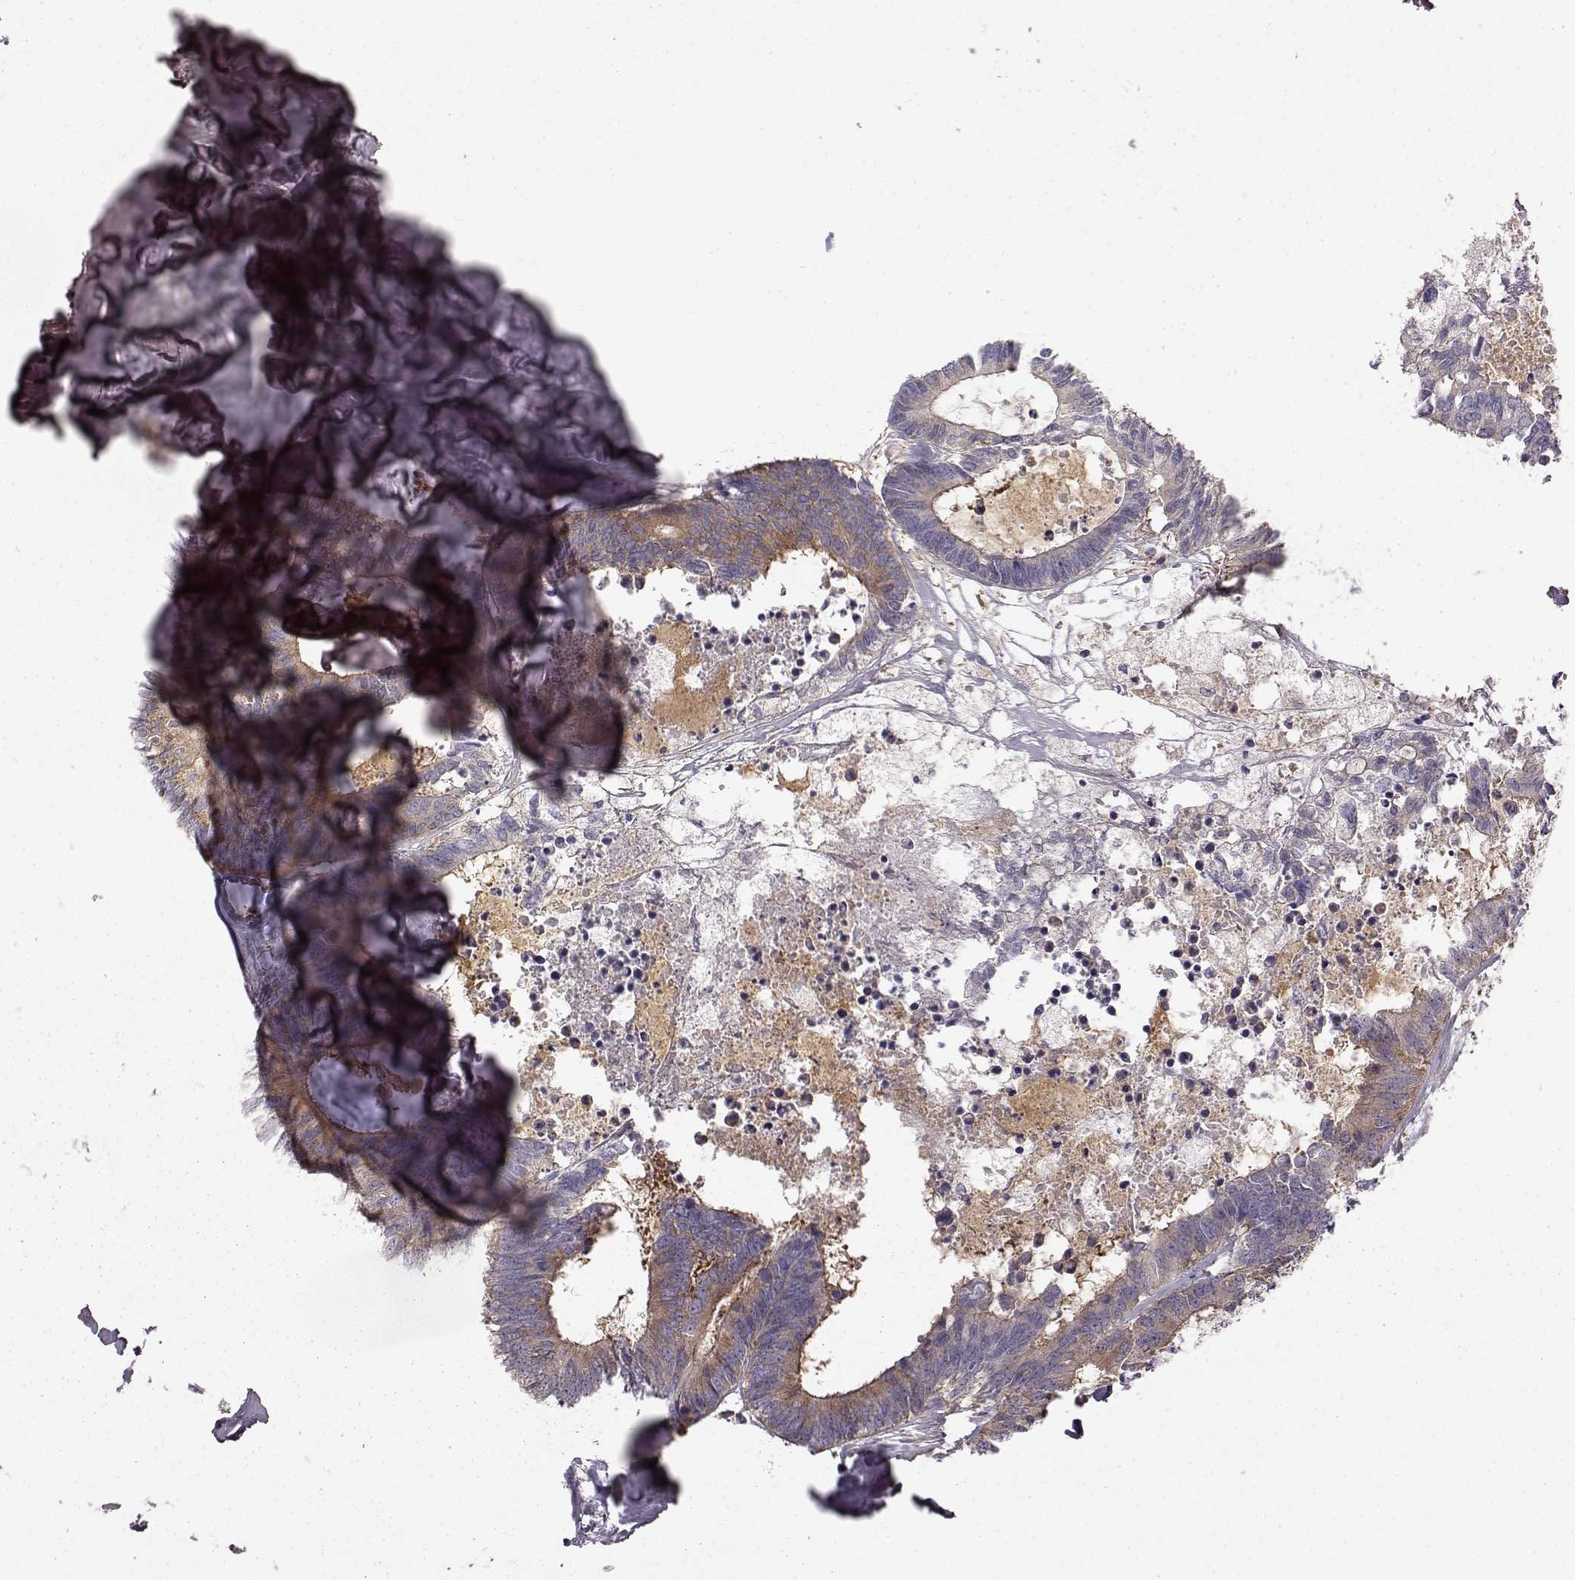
{"staining": {"intensity": "weak", "quantity": "25%-75%", "location": "cytoplasmic/membranous"}, "tissue": "colorectal cancer", "cell_type": "Tumor cells", "image_type": "cancer", "snomed": [{"axis": "morphology", "description": "Adenocarcinoma, NOS"}, {"axis": "topography", "description": "Colon"}, {"axis": "topography", "description": "Rectum"}], "caption": "Human adenocarcinoma (colorectal) stained with a protein marker exhibits weak staining in tumor cells.", "gene": "RABGAP1", "patient": {"sex": "male", "age": 57}}